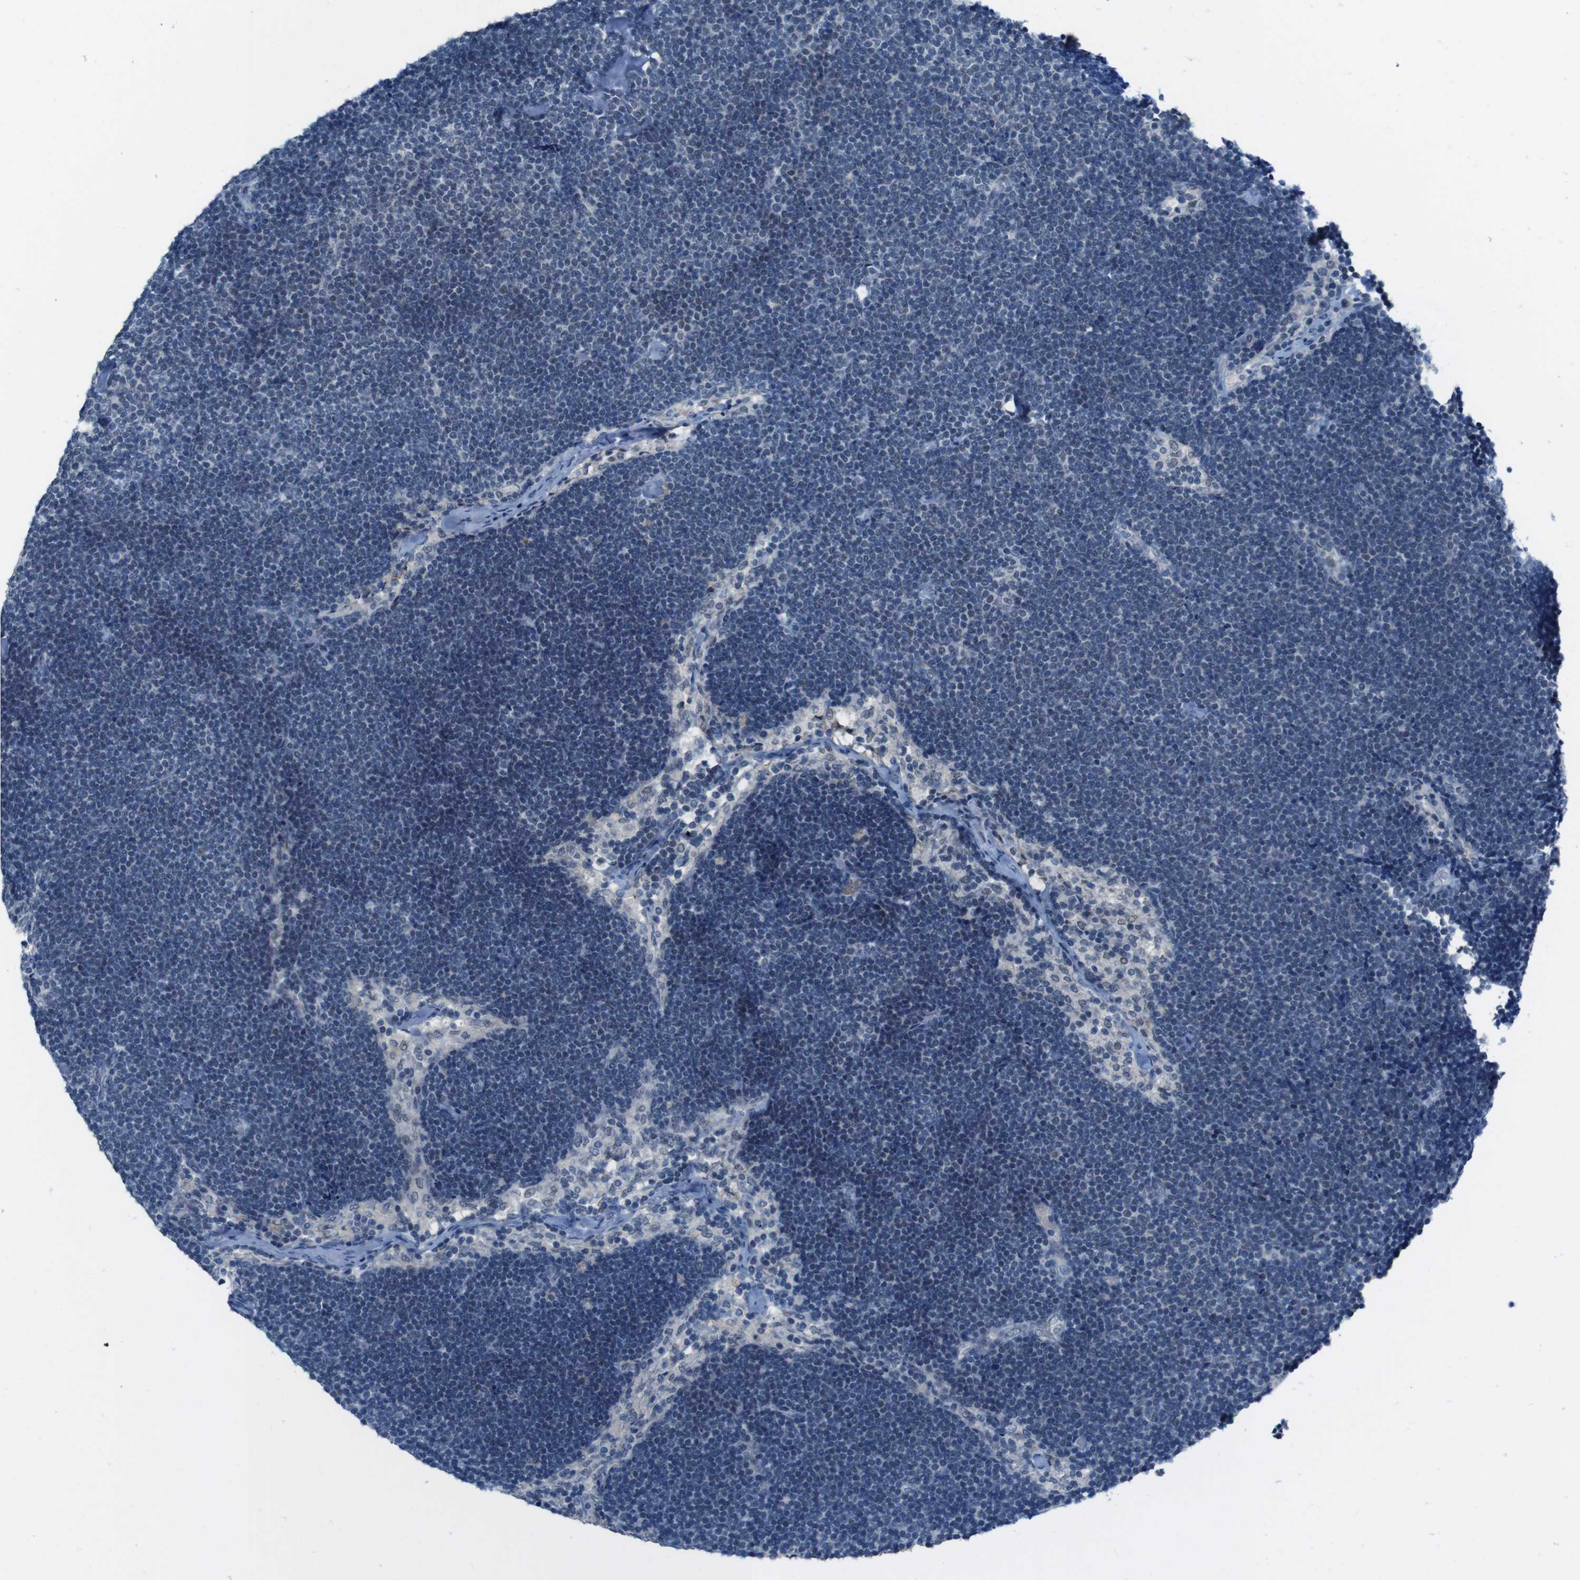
{"staining": {"intensity": "negative", "quantity": "none", "location": "none"}, "tissue": "lymph node", "cell_type": "Germinal center cells", "image_type": "normal", "snomed": [{"axis": "morphology", "description": "Normal tissue, NOS"}, {"axis": "topography", "description": "Lymph node"}], "caption": "The image reveals no significant positivity in germinal center cells of lymph node.", "gene": "CDHR2", "patient": {"sex": "male", "age": 63}}